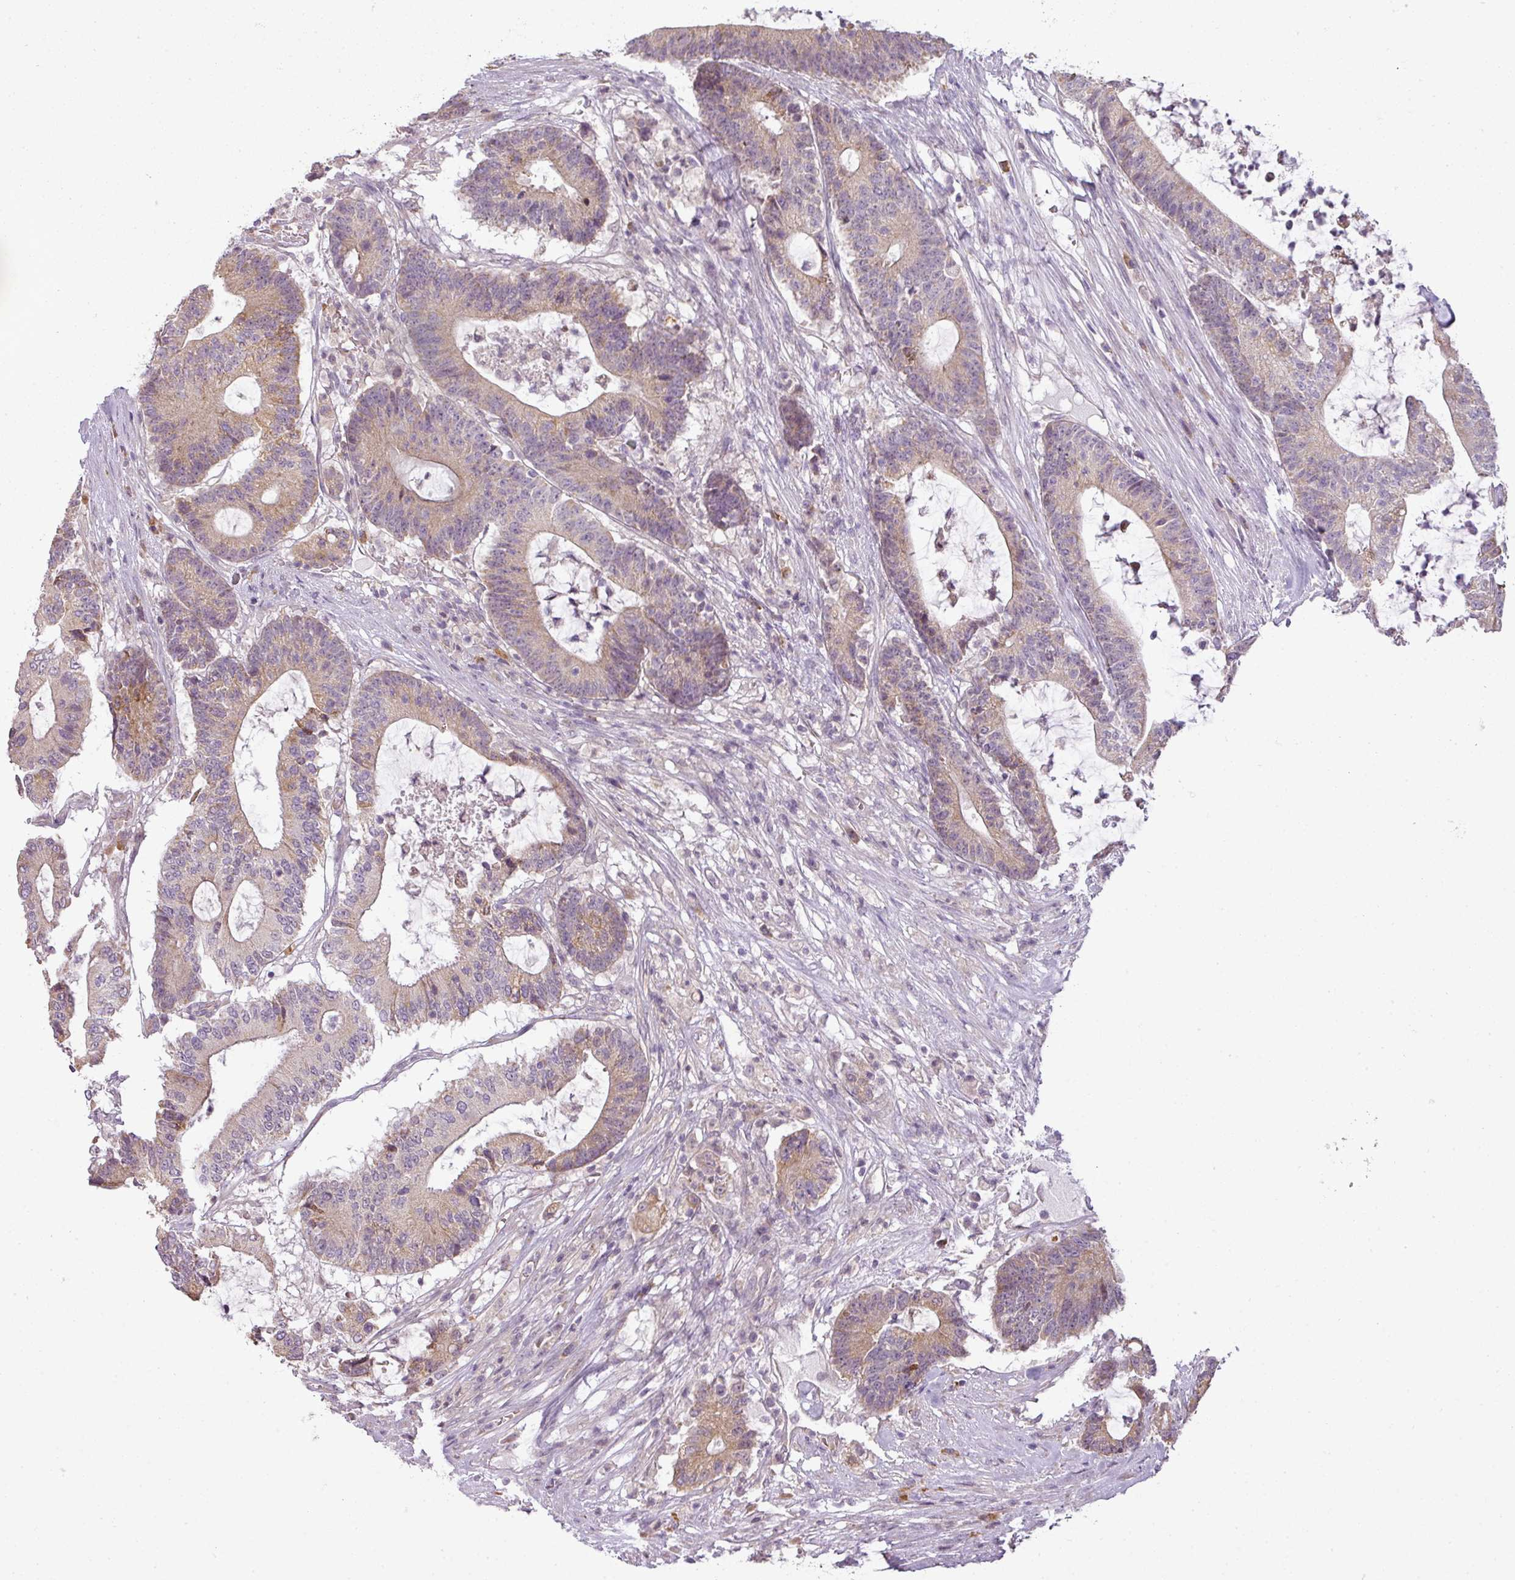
{"staining": {"intensity": "moderate", "quantity": "25%-75%", "location": "cytoplasmic/membranous"}, "tissue": "colorectal cancer", "cell_type": "Tumor cells", "image_type": "cancer", "snomed": [{"axis": "morphology", "description": "Adenocarcinoma, NOS"}, {"axis": "topography", "description": "Colon"}], "caption": "Immunohistochemistry (DAB) staining of colorectal cancer (adenocarcinoma) demonstrates moderate cytoplasmic/membranous protein expression in about 25%-75% of tumor cells.", "gene": "LY75", "patient": {"sex": "female", "age": 84}}